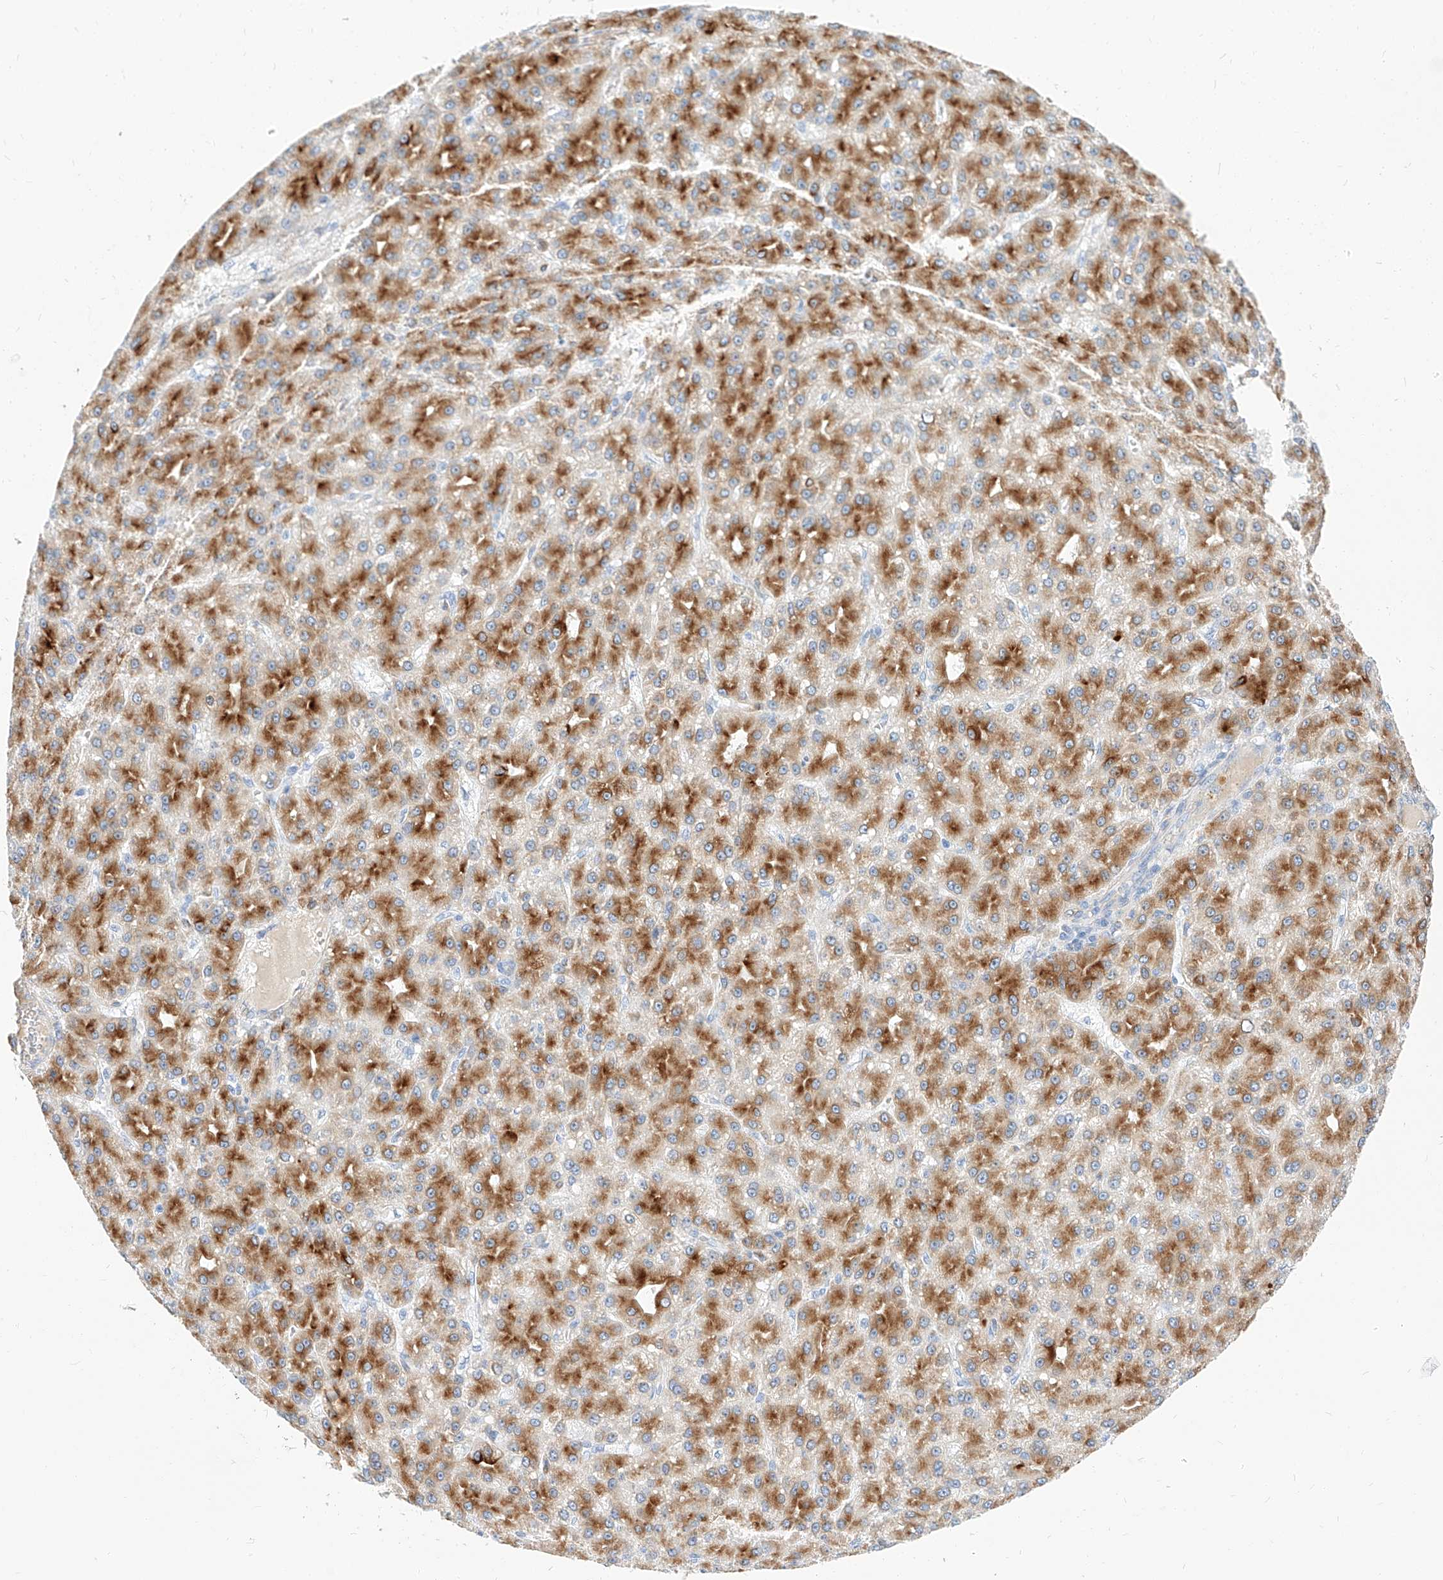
{"staining": {"intensity": "strong", "quantity": ">75%", "location": "cytoplasmic/membranous"}, "tissue": "liver cancer", "cell_type": "Tumor cells", "image_type": "cancer", "snomed": [{"axis": "morphology", "description": "Carcinoma, Hepatocellular, NOS"}, {"axis": "topography", "description": "Liver"}], "caption": "The micrograph reveals immunohistochemical staining of hepatocellular carcinoma (liver). There is strong cytoplasmic/membranous positivity is appreciated in about >75% of tumor cells. (Stains: DAB (3,3'-diaminobenzidine) in brown, nuclei in blue, Microscopy: brightfield microscopy at high magnification).", "gene": "MAP7", "patient": {"sex": "male", "age": 67}}